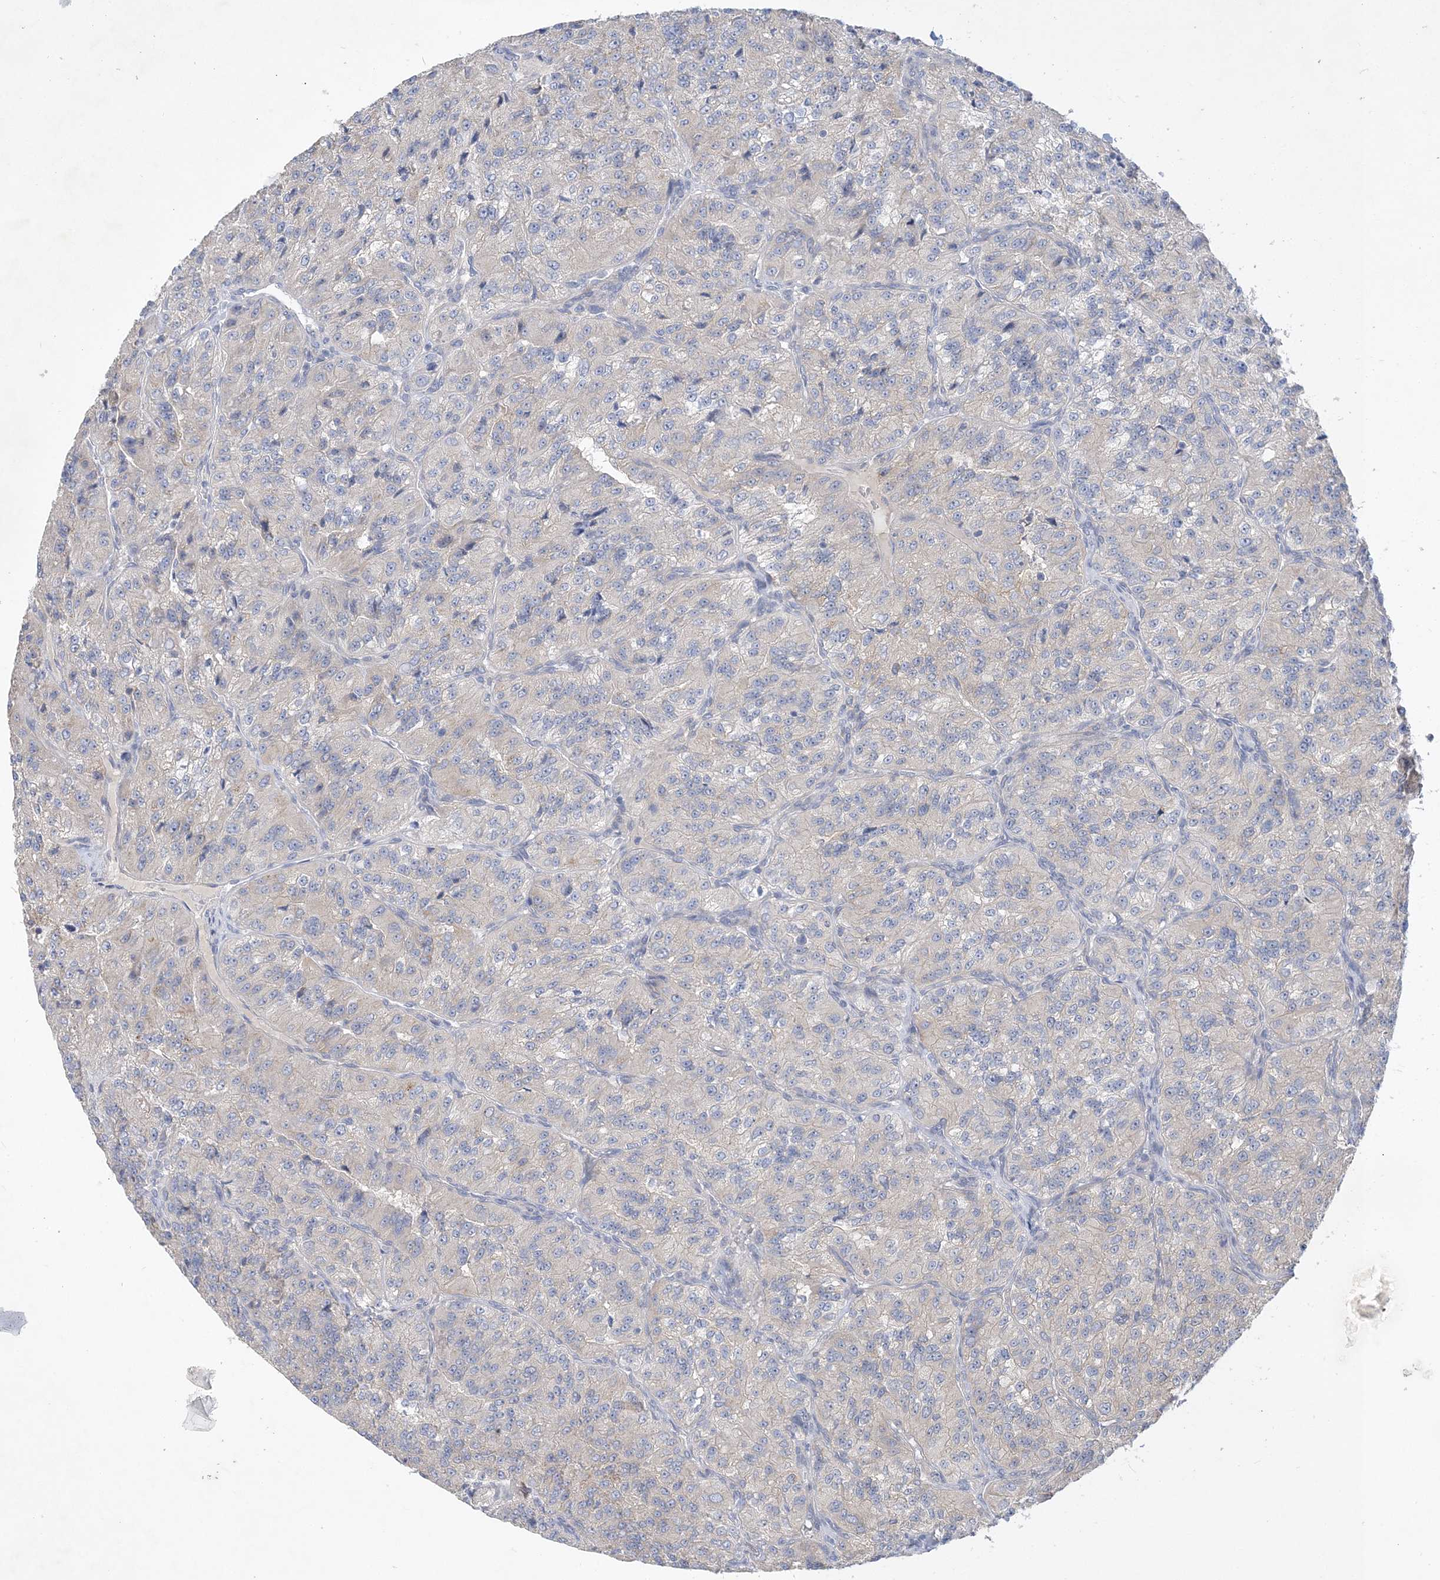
{"staining": {"intensity": "negative", "quantity": "none", "location": "none"}, "tissue": "renal cancer", "cell_type": "Tumor cells", "image_type": "cancer", "snomed": [{"axis": "morphology", "description": "Adenocarcinoma, NOS"}, {"axis": "topography", "description": "Kidney"}], "caption": "Immunohistochemistry of renal cancer (adenocarcinoma) displays no staining in tumor cells.", "gene": "ANKRD35", "patient": {"sex": "female", "age": 63}}